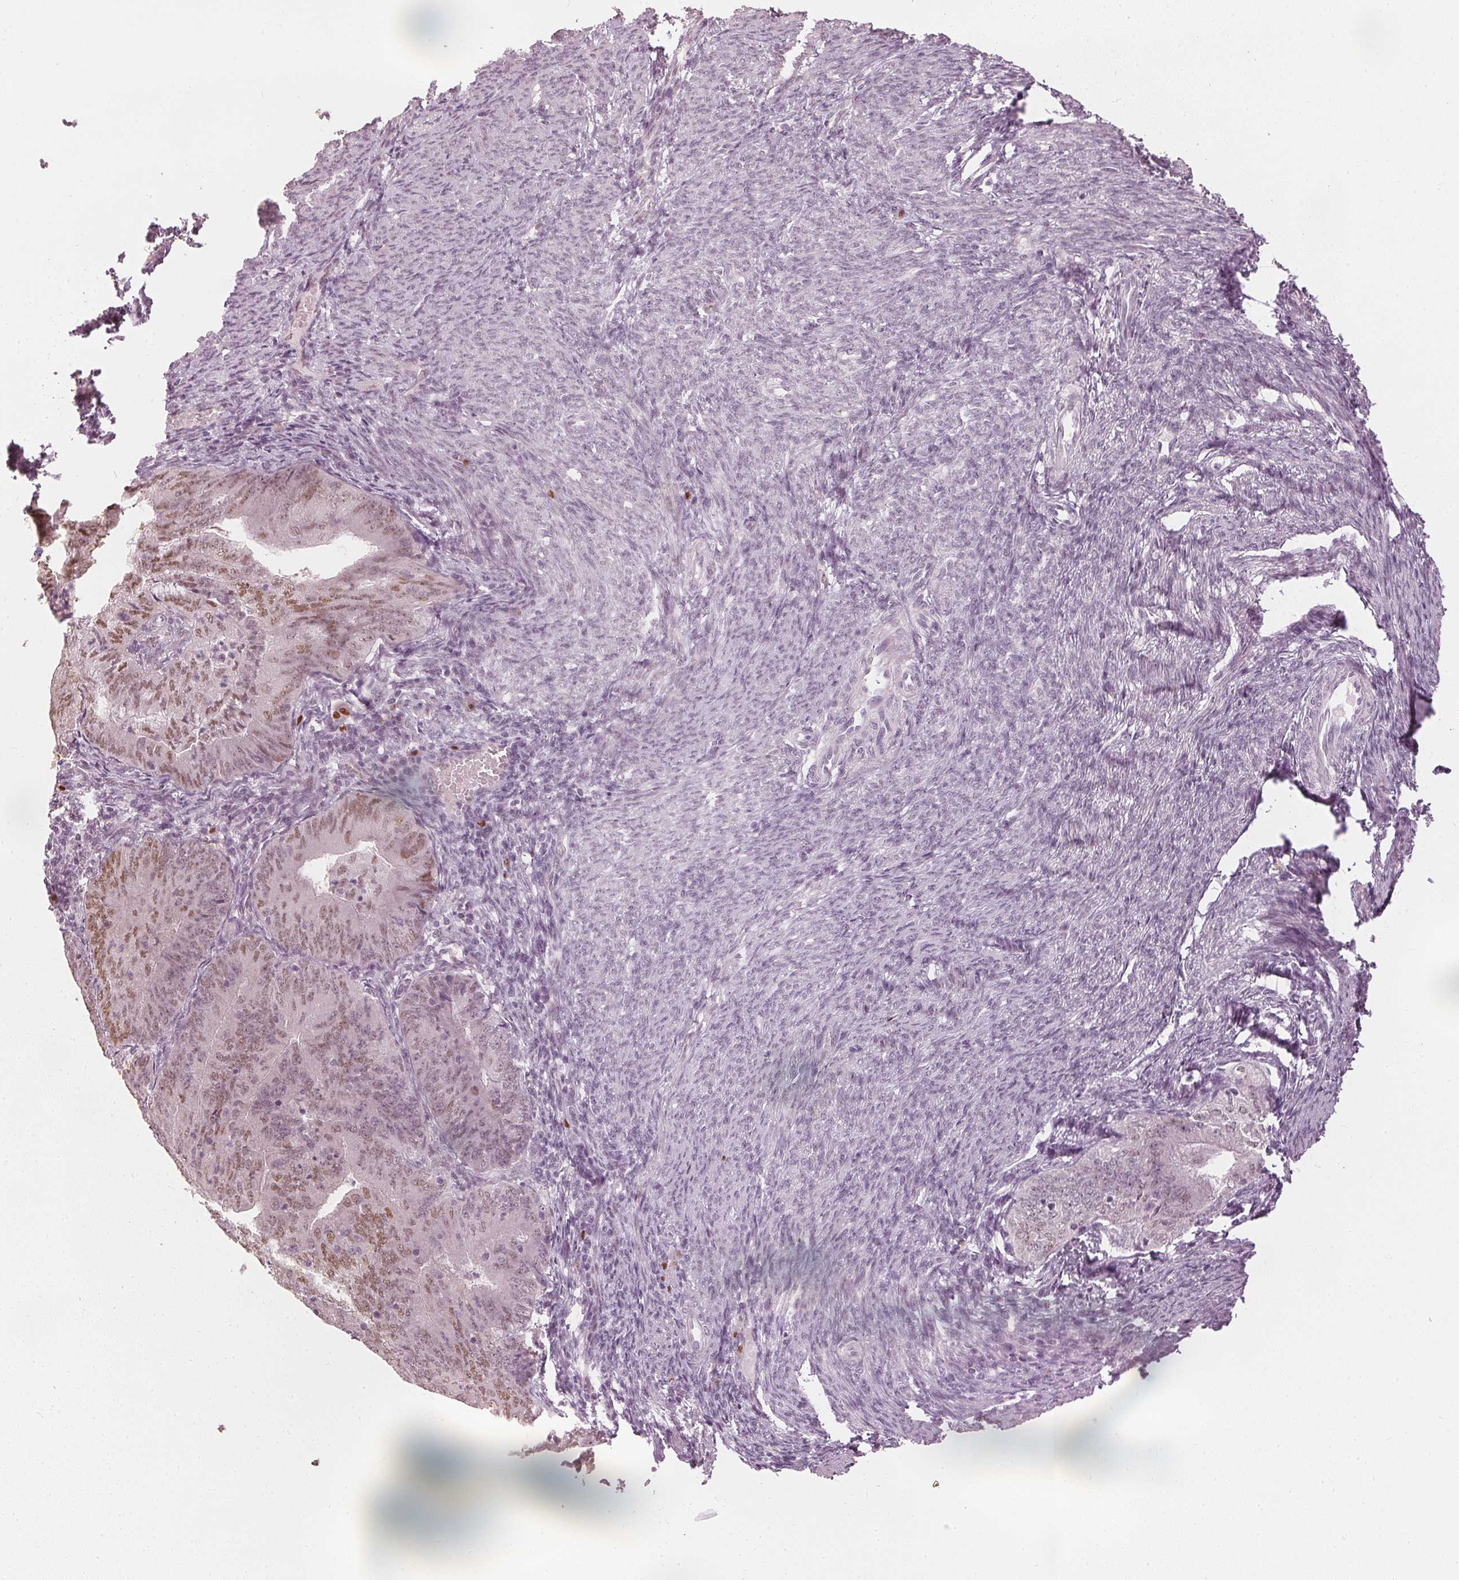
{"staining": {"intensity": "moderate", "quantity": "<25%", "location": "nuclear"}, "tissue": "endometrial cancer", "cell_type": "Tumor cells", "image_type": "cancer", "snomed": [{"axis": "morphology", "description": "Adenocarcinoma, NOS"}, {"axis": "topography", "description": "Endometrium"}], "caption": "Endometrial cancer (adenocarcinoma) stained for a protein exhibits moderate nuclear positivity in tumor cells. The protein of interest is stained brown, and the nuclei are stained in blue (DAB IHC with brightfield microscopy, high magnification).", "gene": "SLC39A3", "patient": {"sex": "female", "age": 57}}